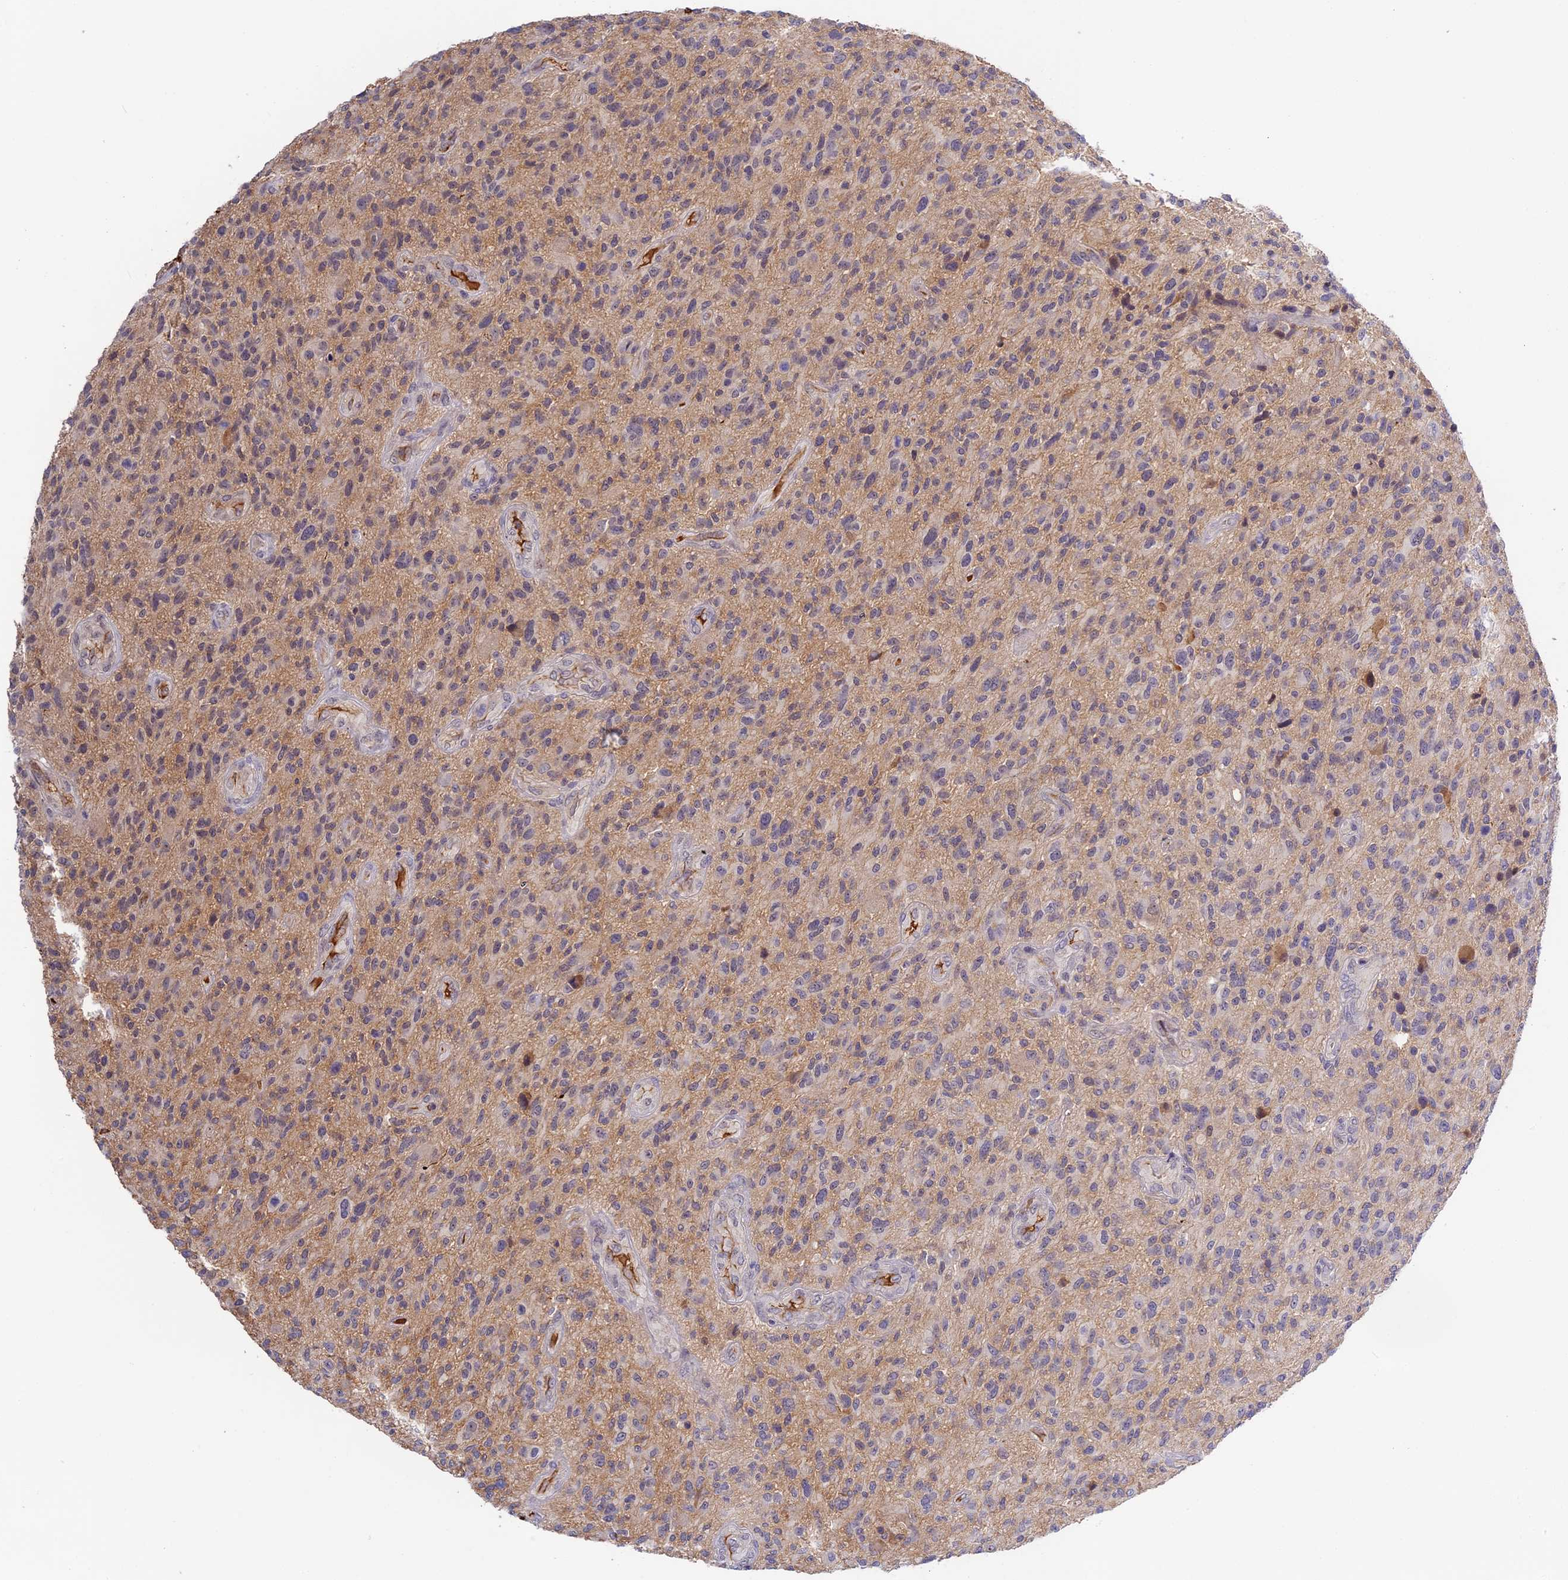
{"staining": {"intensity": "weak", "quantity": "<25%", "location": "cytoplasmic/membranous"}, "tissue": "glioma", "cell_type": "Tumor cells", "image_type": "cancer", "snomed": [{"axis": "morphology", "description": "Glioma, malignant, High grade"}, {"axis": "topography", "description": "Brain"}], "caption": "Tumor cells show no significant staining in glioma.", "gene": "ADGRD1", "patient": {"sex": "male", "age": 47}}